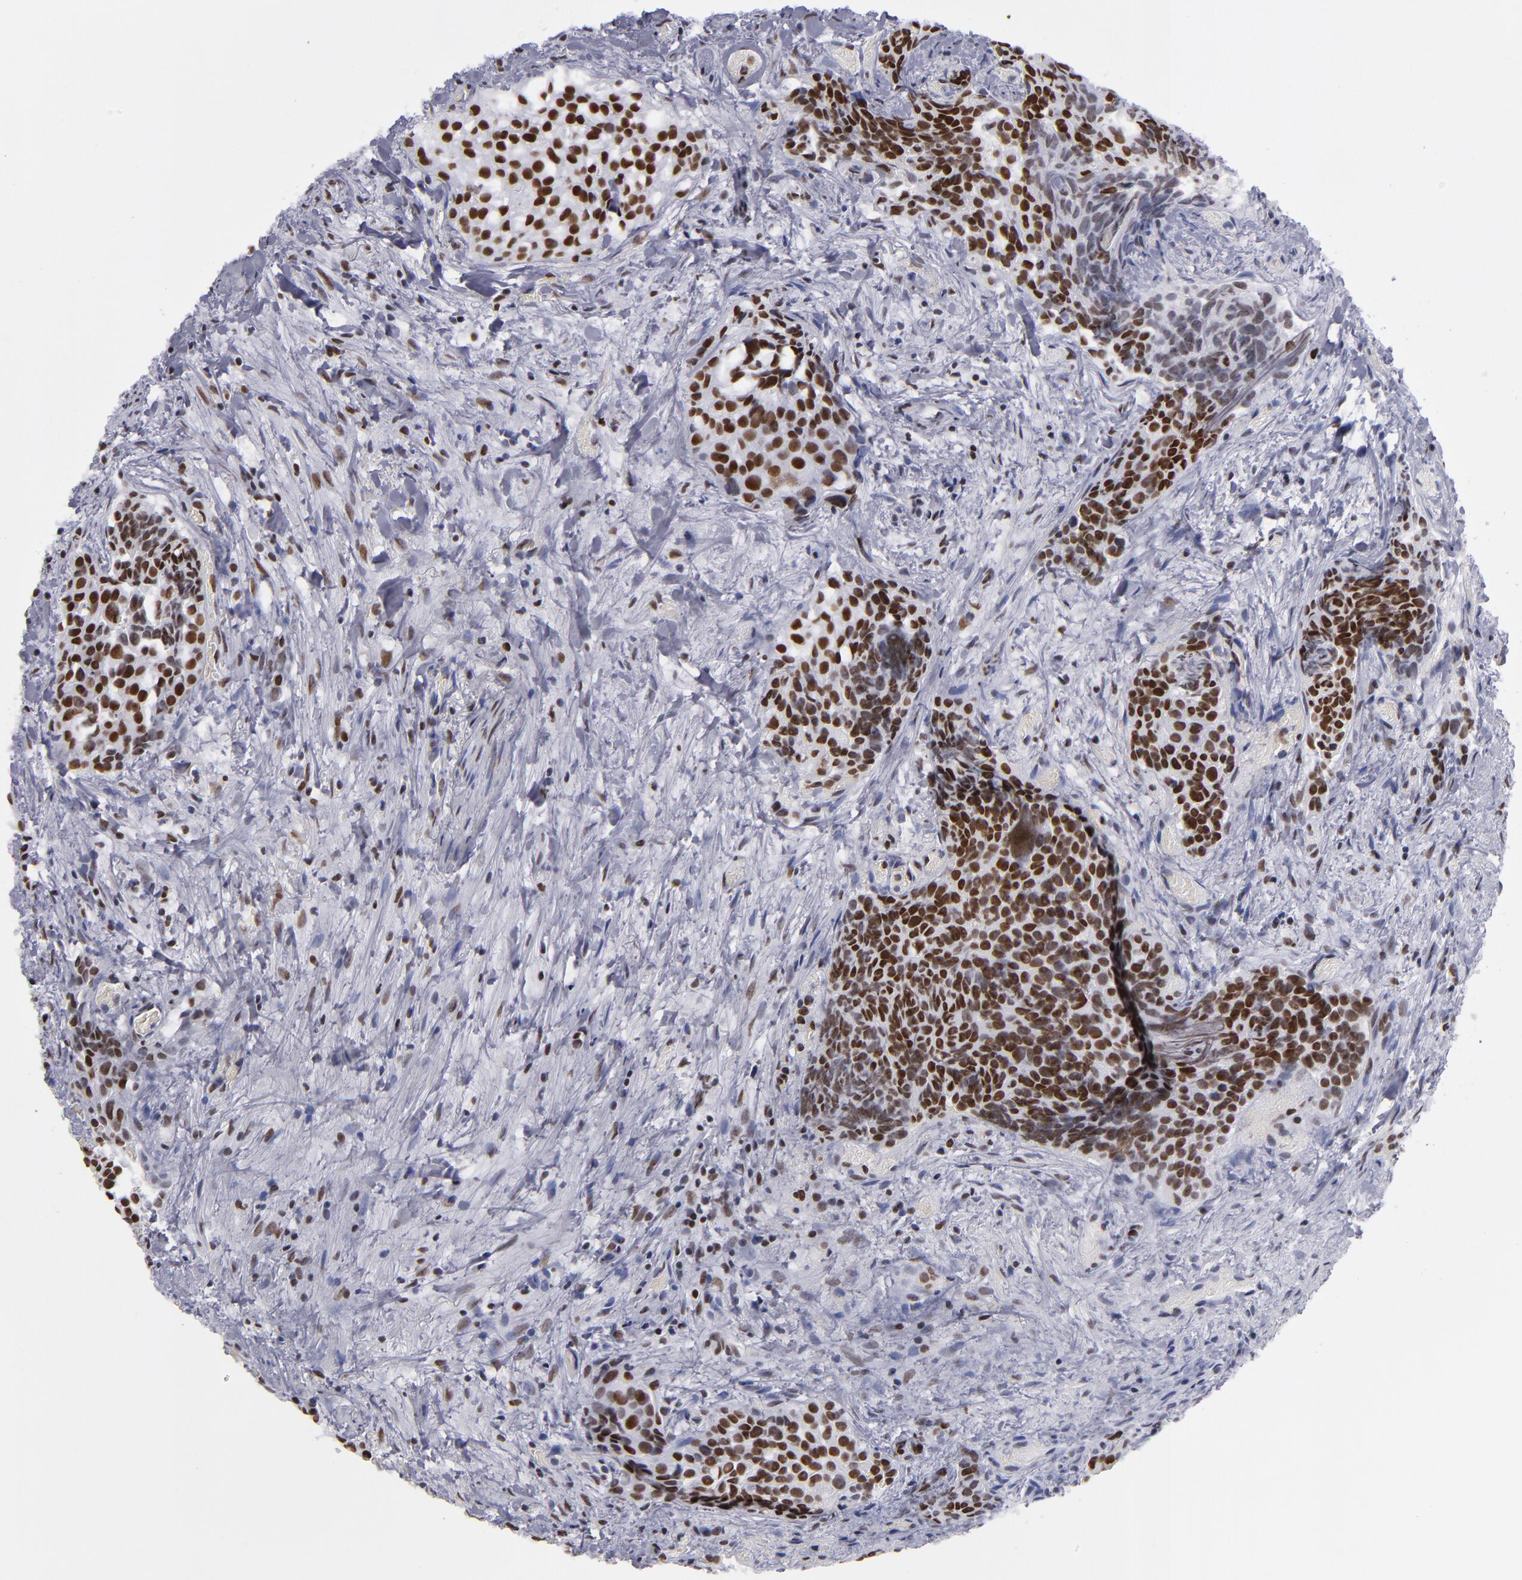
{"staining": {"intensity": "strong", "quantity": ">75%", "location": "nuclear"}, "tissue": "urothelial cancer", "cell_type": "Tumor cells", "image_type": "cancer", "snomed": [{"axis": "morphology", "description": "Urothelial carcinoma, High grade"}, {"axis": "topography", "description": "Urinary bladder"}], "caption": "The photomicrograph shows a brown stain indicating the presence of a protein in the nuclear of tumor cells in high-grade urothelial carcinoma.", "gene": "TERF2", "patient": {"sex": "female", "age": 78}}